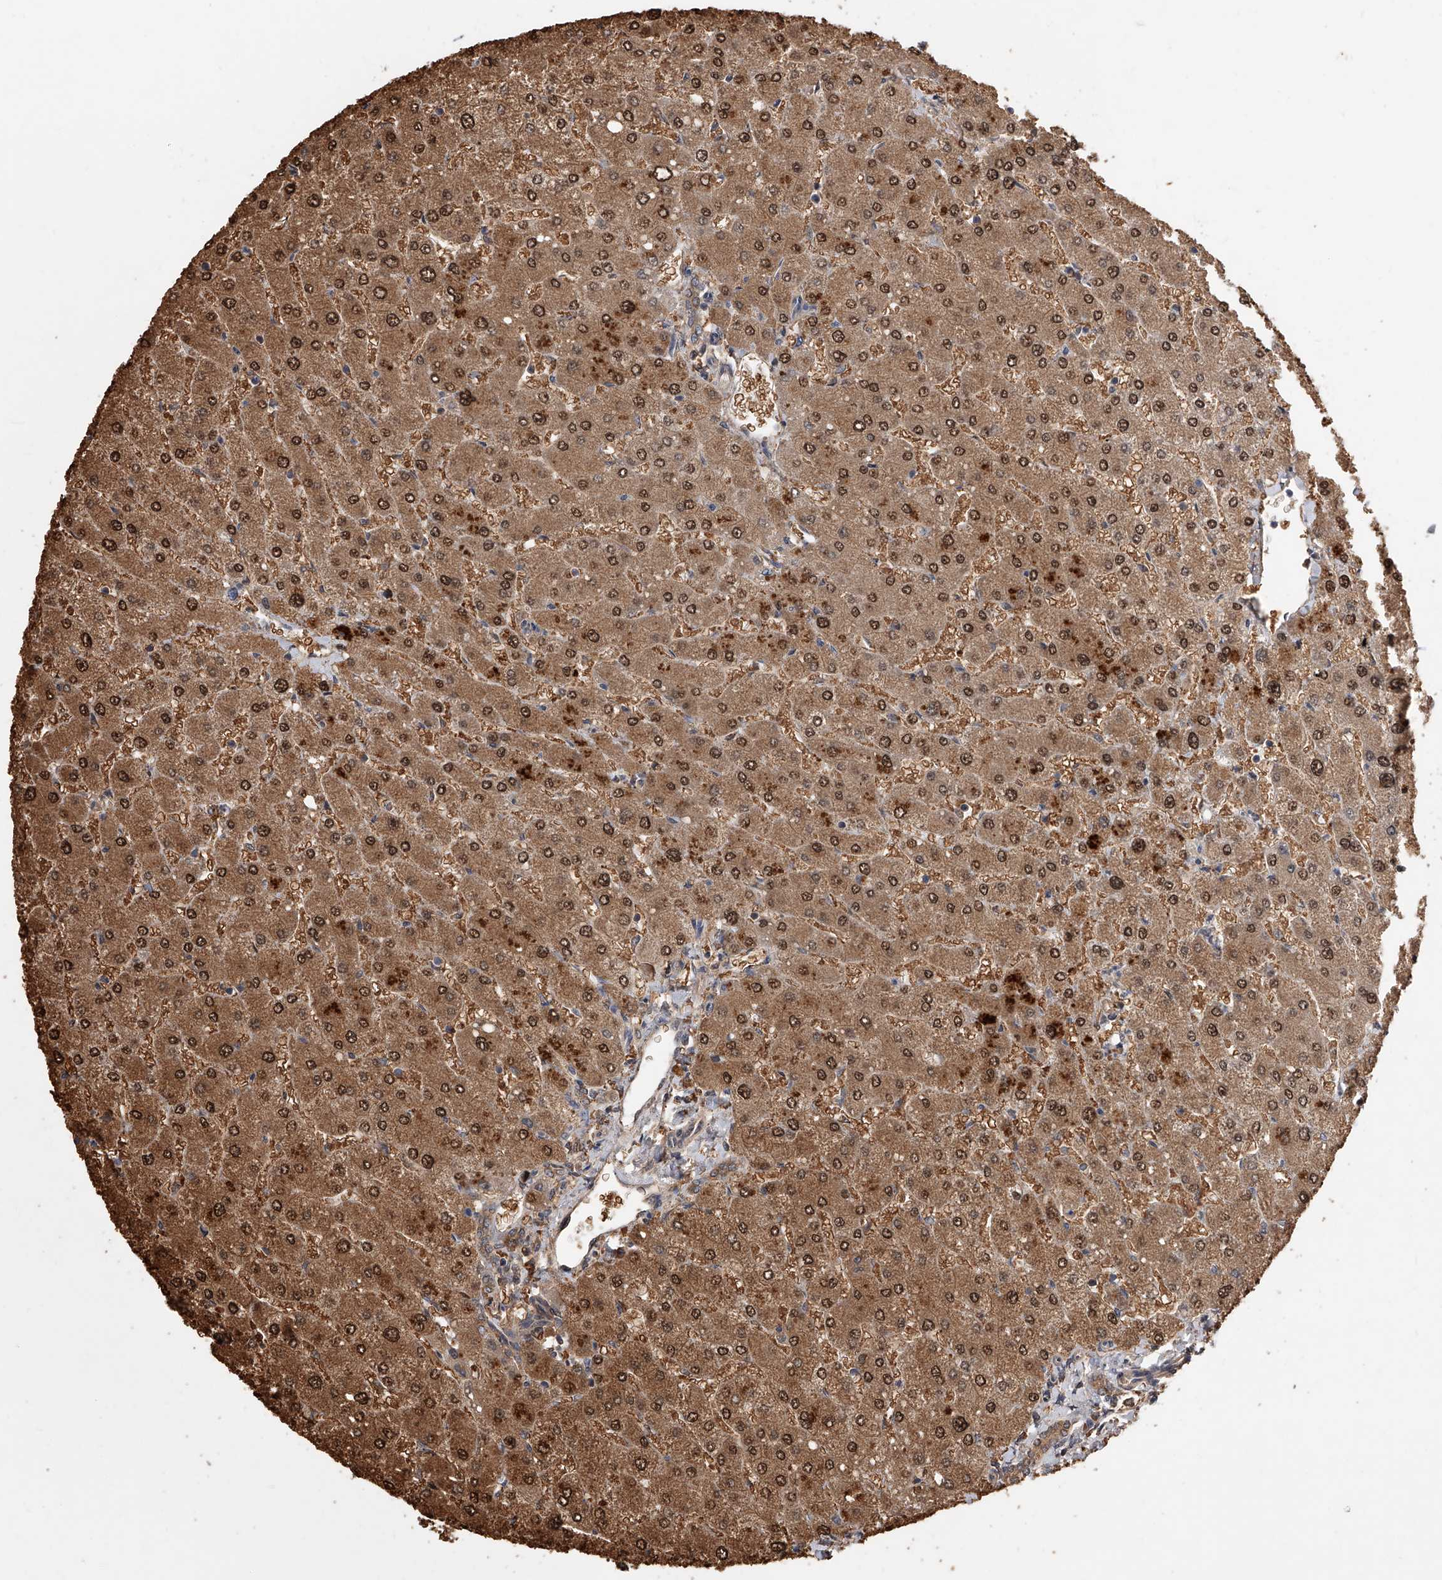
{"staining": {"intensity": "moderate", "quantity": ">75%", "location": "cytoplasmic/membranous,nuclear"}, "tissue": "liver", "cell_type": "Cholangiocytes", "image_type": "normal", "snomed": [{"axis": "morphology", "description": "Normal tissue, NOS"}, {"axis": "topography", "description": "Liver"}], "caption": "Protein staining of benign liver displays moderate cytoplasmic/membranous,nuclear expression in about >75% of cholangiocytes.", "gene": "GMDS", "patient": {"sex": "male", "age": 55}}